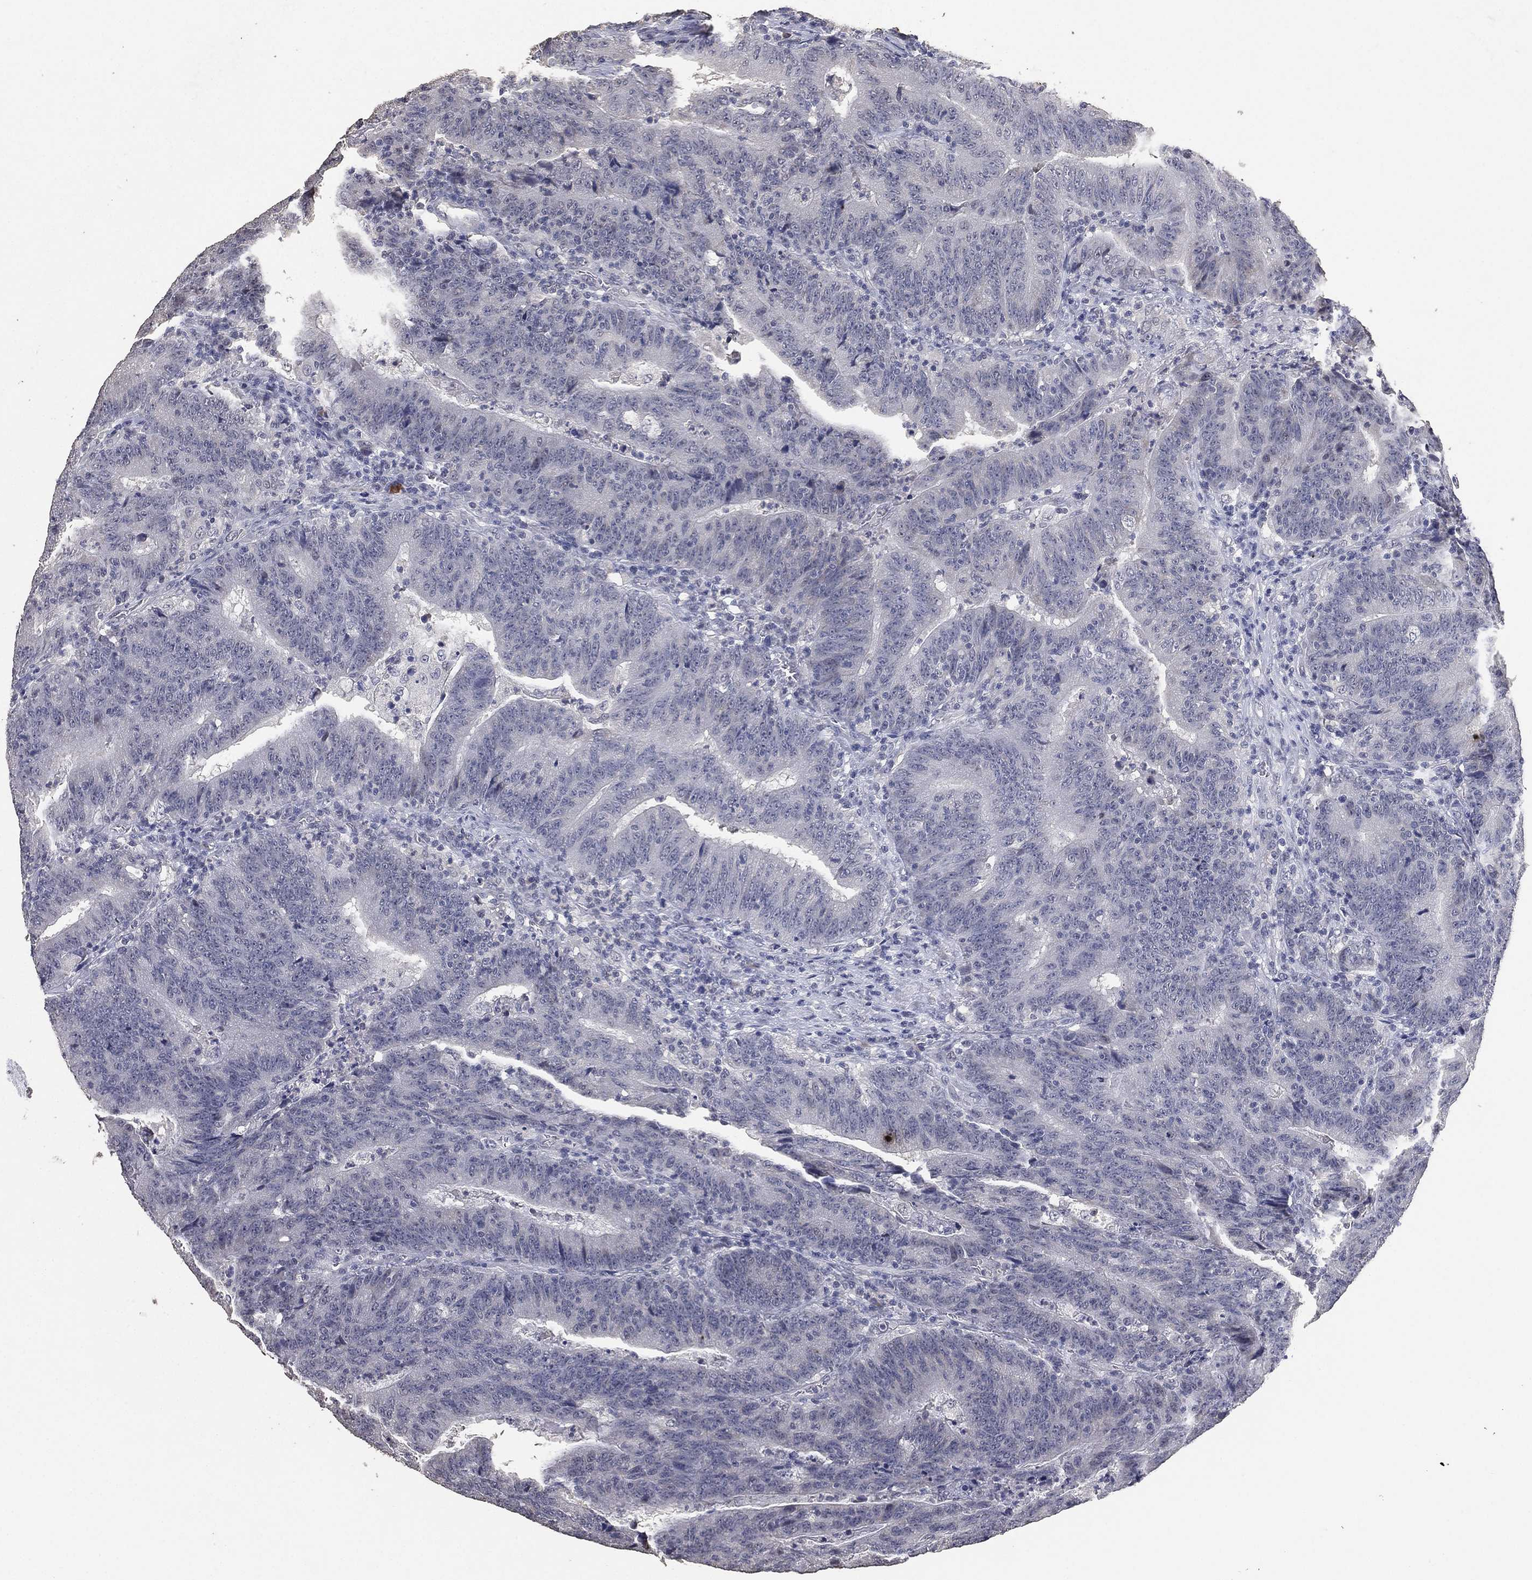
{"staining": {"intensity": "negative", "quantity": "none", "location": "none"}, "tissue": "colorectal cancer", "cell_type": "Tumor cells", "image_type": "cancer", "snomed": [{"axis": "morphology", "description": "Adenocarcinoma, NOS"}, {"axis": "topography", "description": "Colon"}], "caption": "Tumor cells show no significant expression in adenocarcinoma (colorectal).", "gene": "DSG1", "patient": {"sex": "female", "age": 75}}